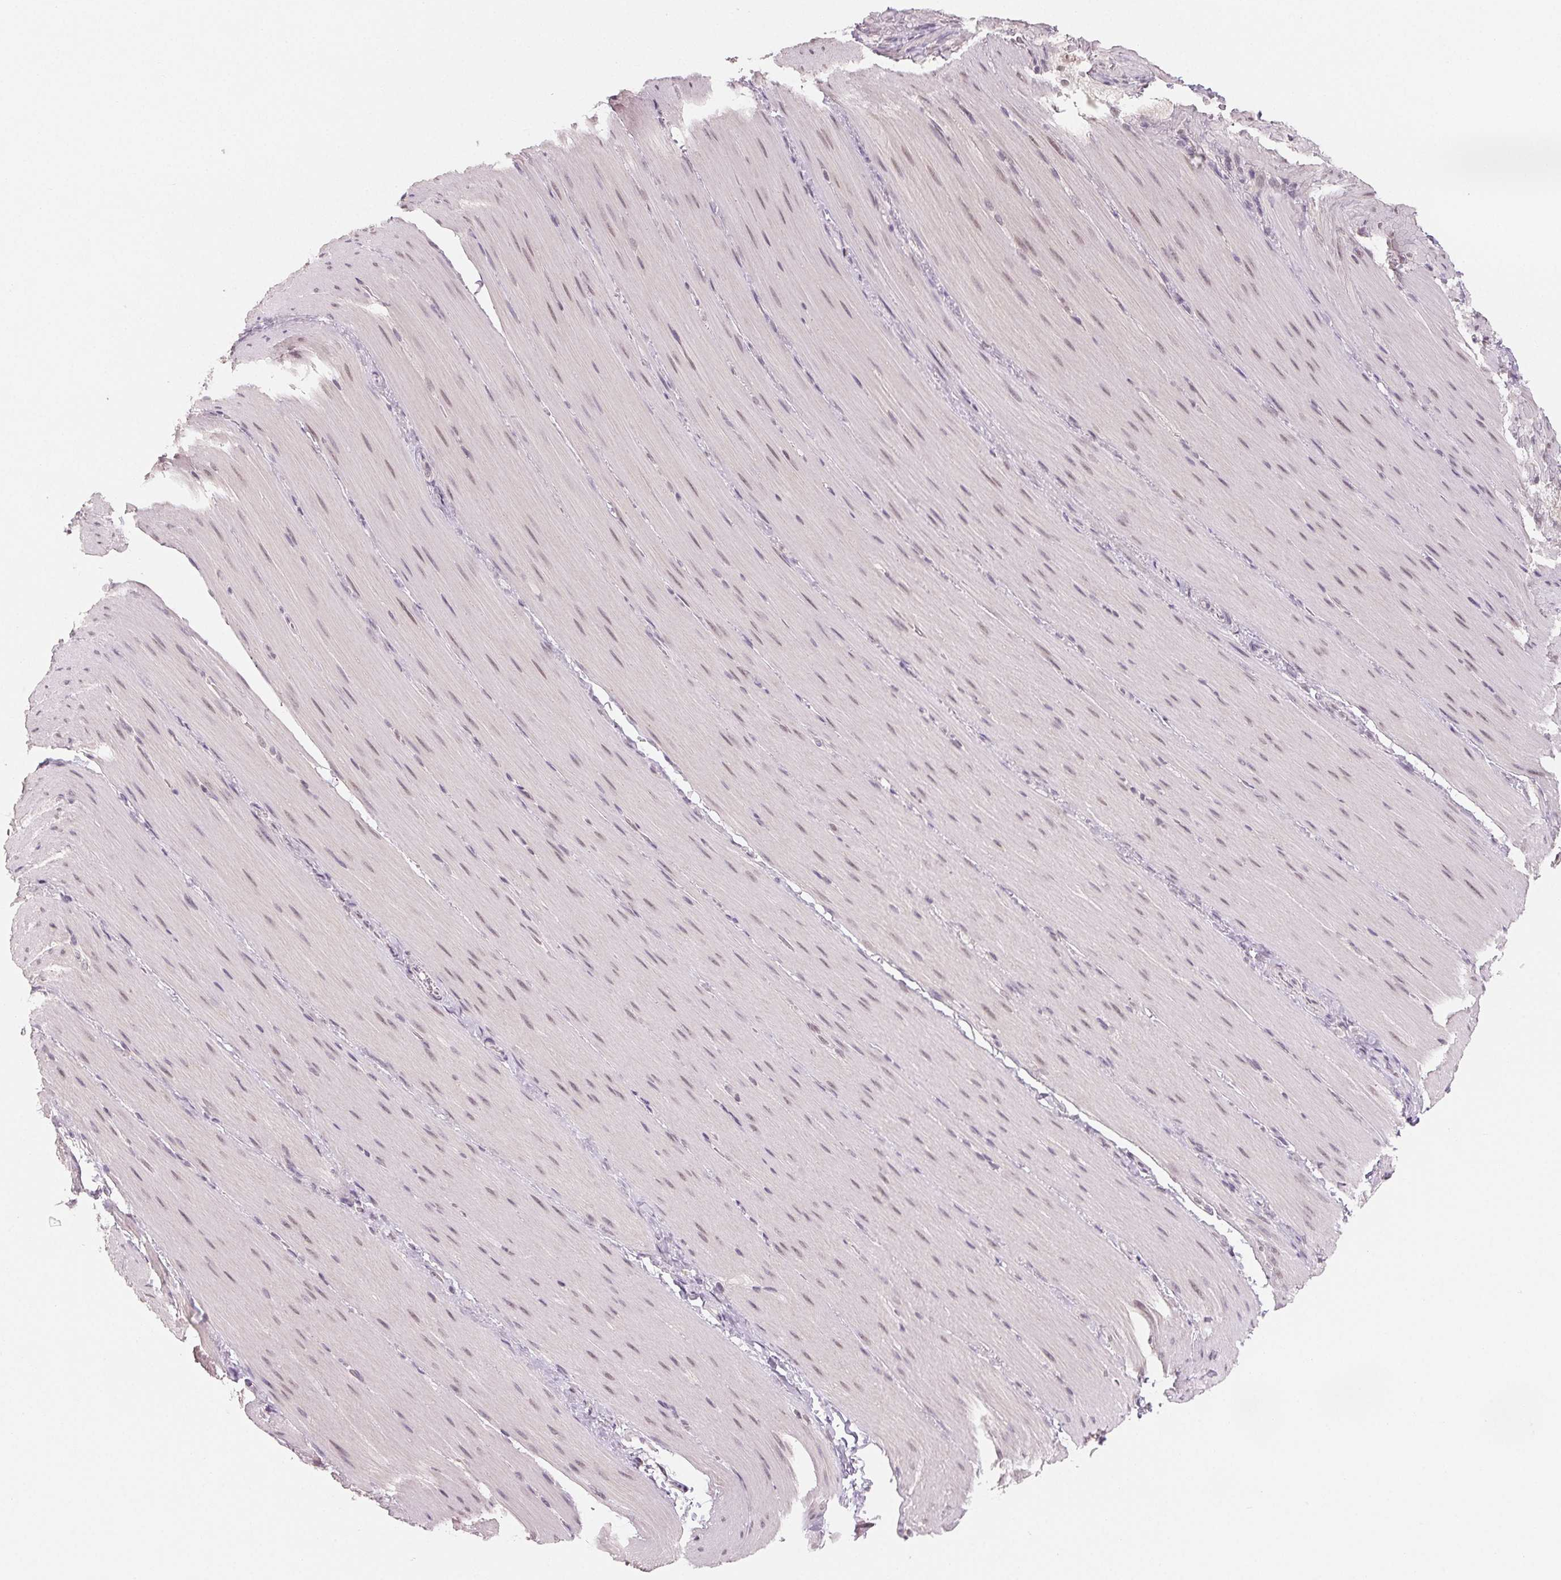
{"staining": {"intensity": "weak", "quantity": "<25%", "location": "nuclear"}, "tissue": "smooth muscle", "cell_type": "Smooth muscle cells", "image_type": "normal", "snomed": [{"axis": "morphology", "description": "Normal tissue, NOS"}, {"axis": "topography", "description": "Smooth muscle"}, {"axis": "topography", "description": "Colon"}], "caption": "DAB immunohistochemical staining of benign human smooth muscle reveals no significant staining in smooth muscle cells.", "gene": "NXF3", "patient": {"sex": "male", "age": 73}}